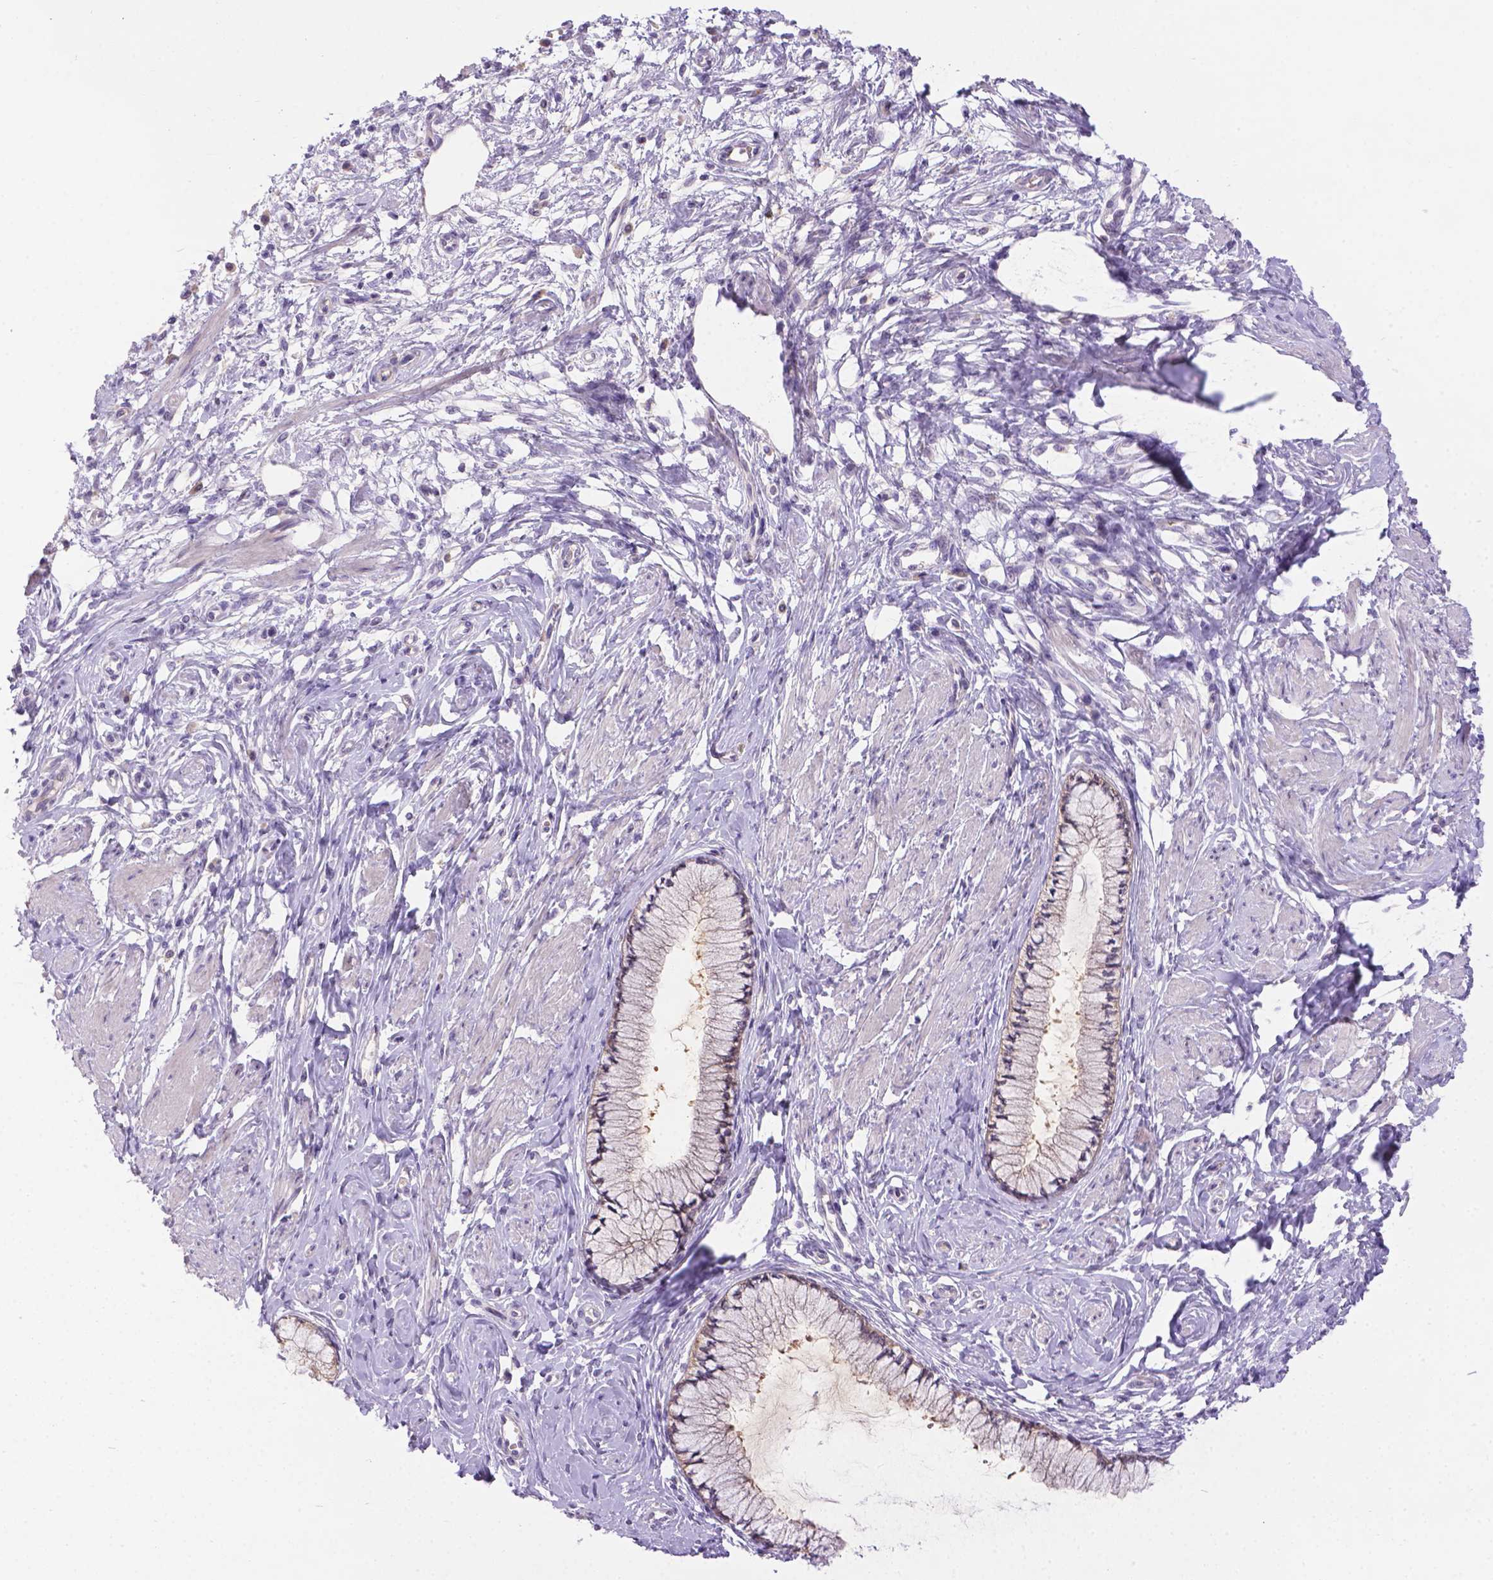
{"staining": {"intensity": "negative", "quantity": "none", "location": "none"}, "tissue": "cervix", "cell_type": "Glandular cells", "image_type": "normal", "snomed": [{"axis": "morphology", "description": "Normal tissue, NOS"}, {"axis": "topography", "description": "Cervix"}], "caption": "IHC photomicrograph of unremarkable cervix: cervix stained with DAB reveals no significant protein positivity in glandular cells. (Brightfield microscopy of DAB IHC at high magnification).", "gene": "TM4SF18", "patient": {"sex": "female", "age": 37}}